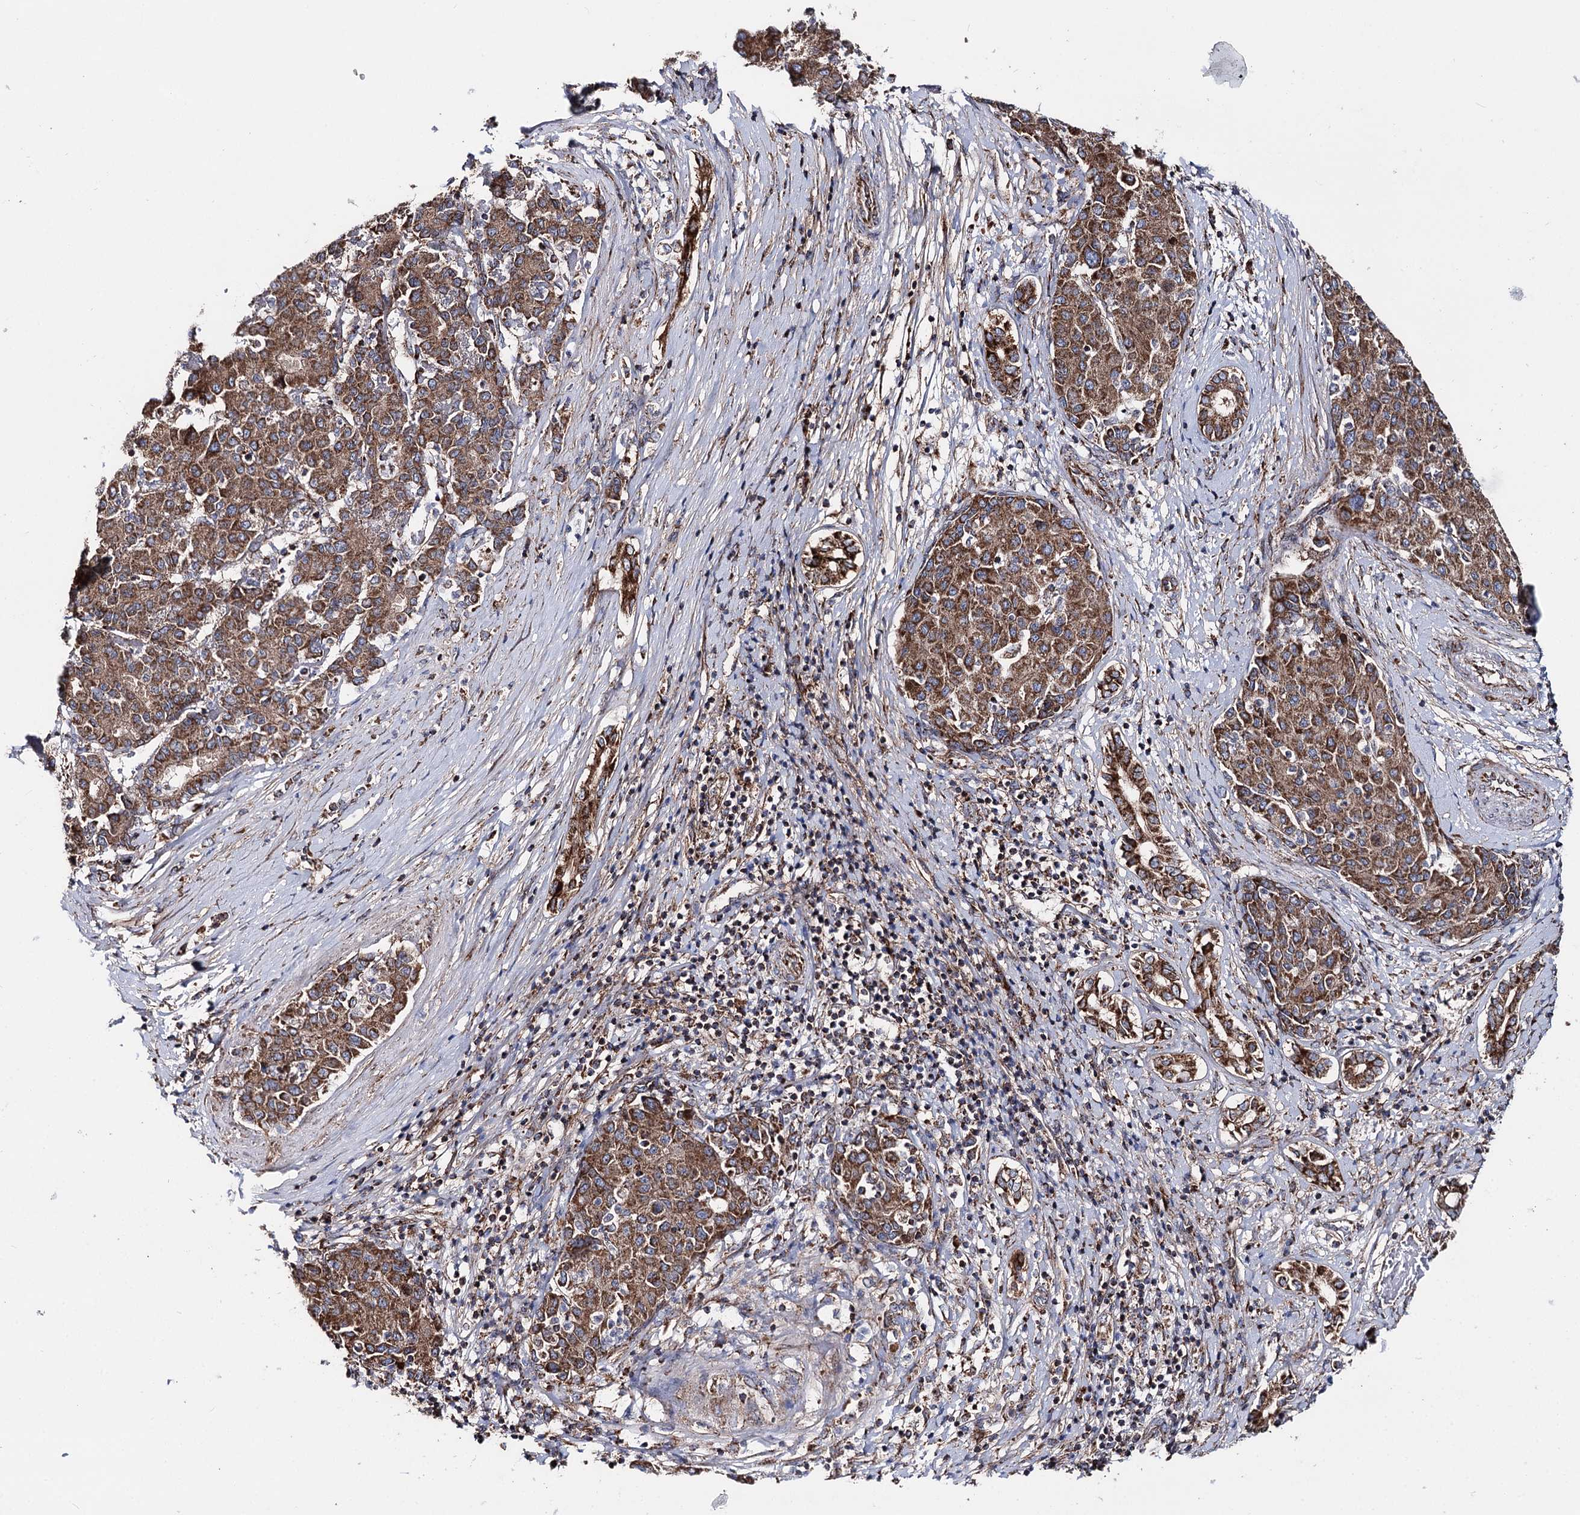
{"staining": {"intensity": "moderate", "quantity": ">75%", "location": "cytoplasmic/membranous"}, "tissue": "liver cancer", "cell_type": "Tumor cells", "image_type": "cancer", "snomed": [{"axis": "morphology", "description": "Carcinoma, Hepatocellular, NOS"}, {"axis": "topography", "description": "Liver"}], "caption": "Immunohistochemistry image of liver hepatocellular carcinoma stained for a protein (brown), which exhibits medium levels of moderate cytoplasmic/membranous expression in approximately >75% of tumor cells.", "gene": "MSANTD2", "patient": {"sex": "male", "age": 65}}